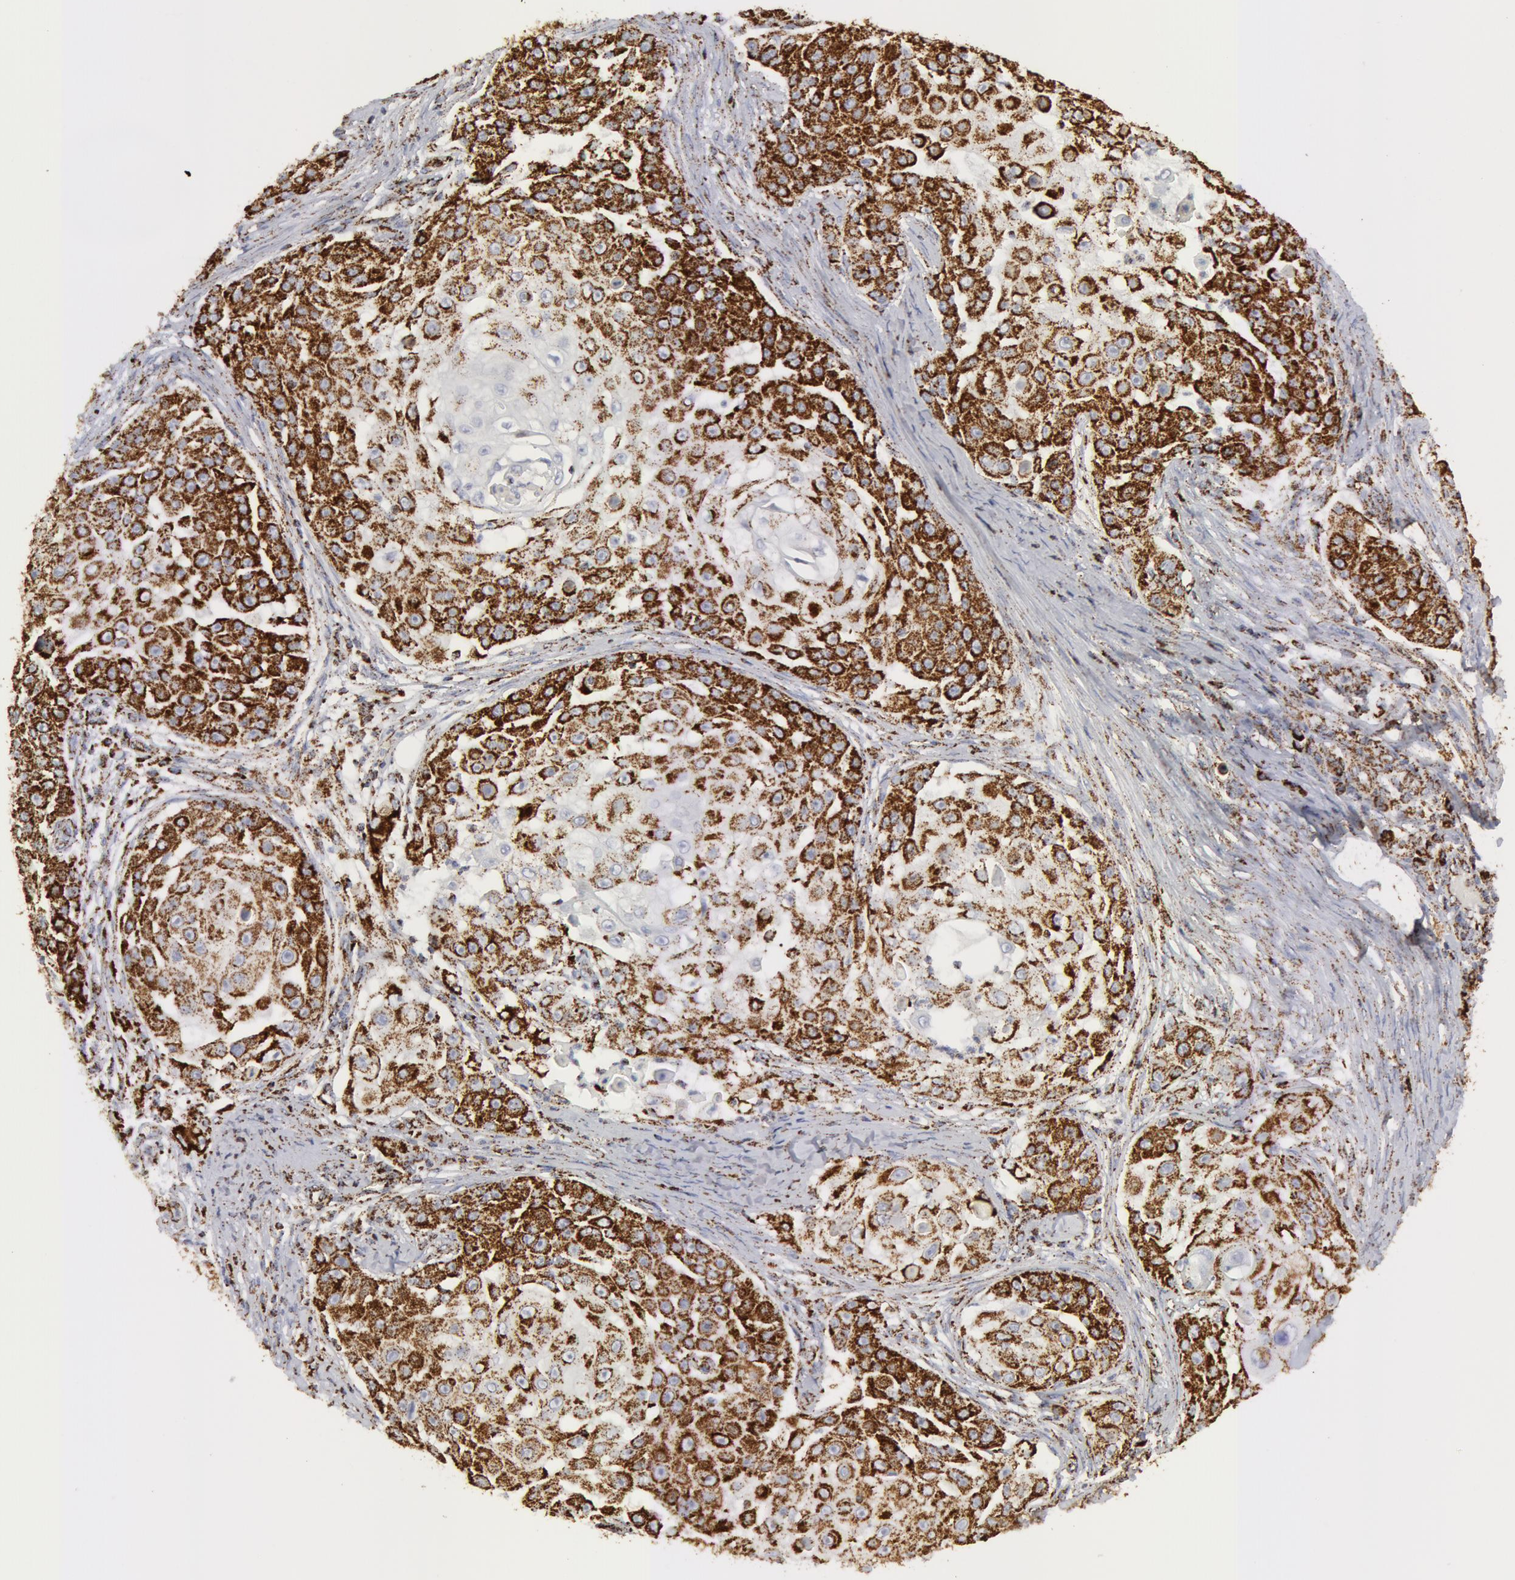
{"staining": {"intensity": "strong", "quantity": ">75%", "location": "cytoplasmic/membranous"}, "tissue": "skin cancer", "cell_type": "Tumor cells", "image_type": "cancer", "snomed": [{"axis": "morphology", "description": "Squamous cell carcinoma, NOS"}, {"axis": "topography", "description": "Skin"}], "caption": "Skin cancer (squamous cell carcinoma) stained for a protein (brown) exhibits strong cytoplasmic/membranous positive expression in about >75% of tumor cells.", "gene": "ATP5F1B", "patient": {"sex": "female", "age": 57}}